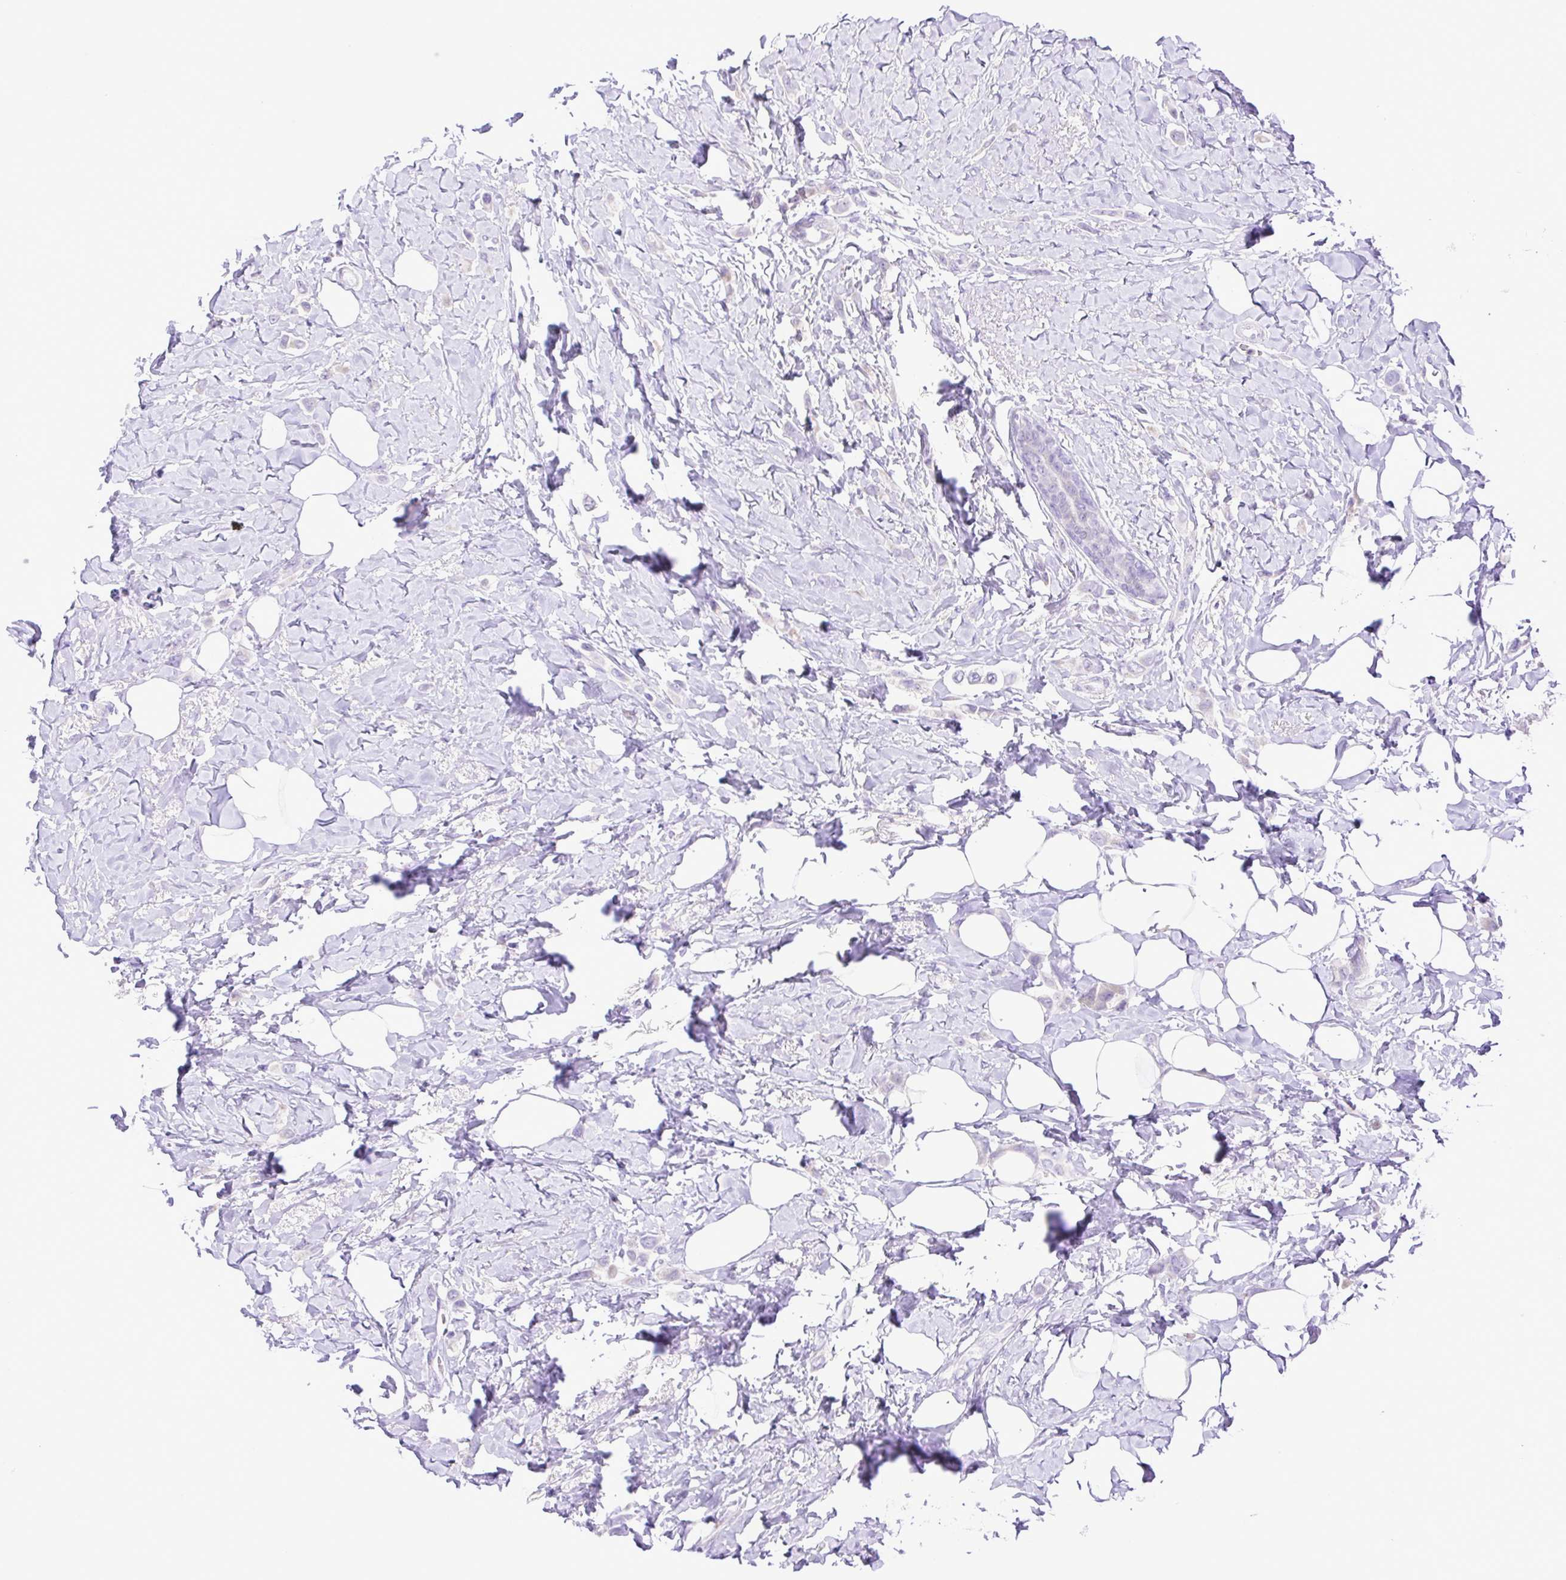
{"staining": {"intensity": "negative", "quantity": "none", "location": "none"}, "tissue": "breast cancer", "cell_type": "Tumor cells", "image_type": "cancer", "snomed": [{"axis": "morphology", "description": "Lobular carcinoma"}, {"axis": "topography", "description": "Breast"}], "caption": "Immunohistochemistry micrograph of neoplastic tissue: breast cancer (lobular carcinoma) stained with DAB (3,3'-diaminobenzidine) shows no significant protein positivity in tumor cells.", "gene": "SYT1", "patient": {"sex": "female", "age": 66}}